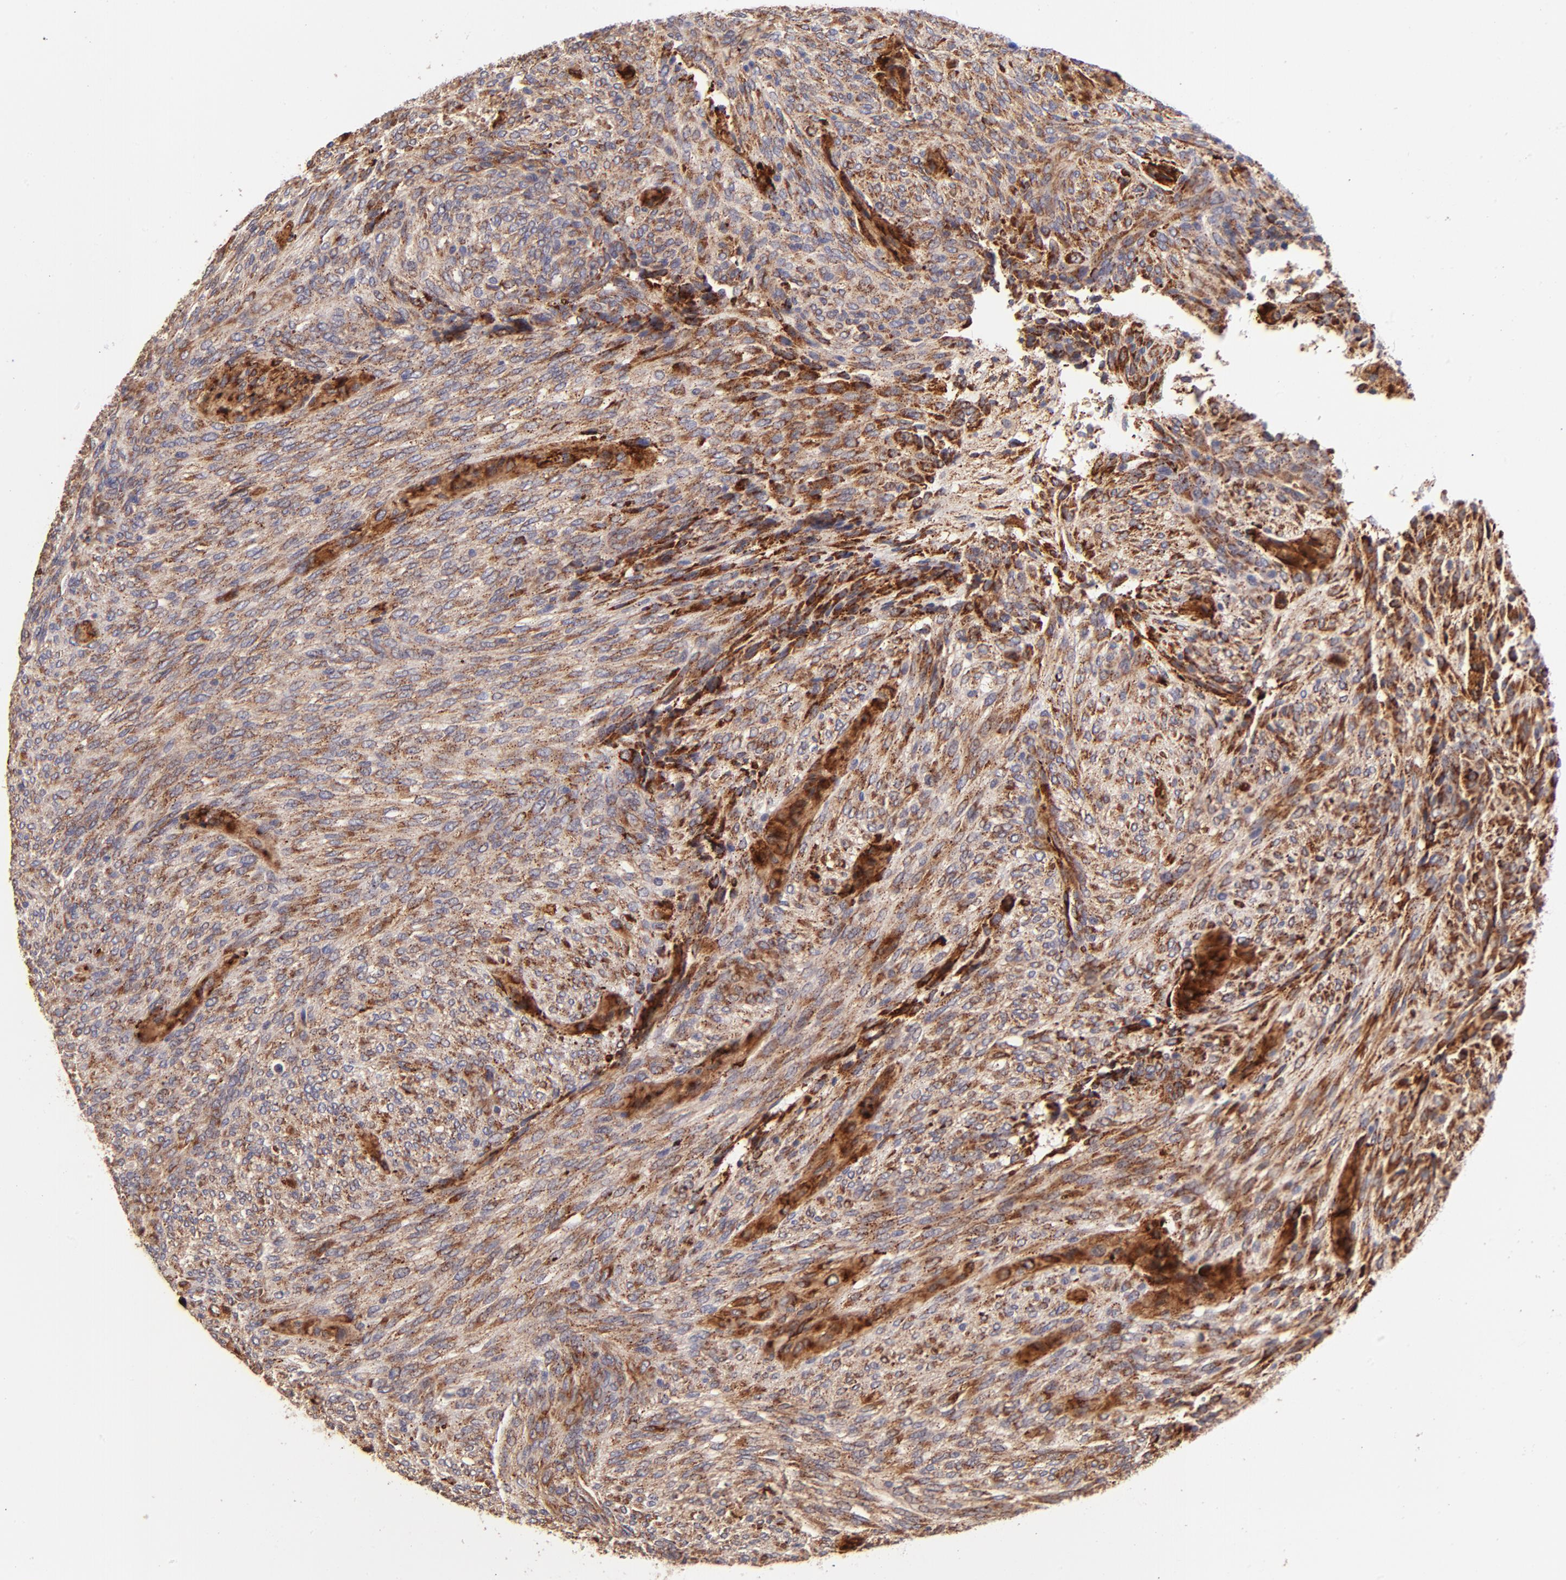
{"staining": {"intensity": "moderate", "quantity": ">75%", "location": "cytoplasmic/membranous"}, "tissue": "glioma", "cell_type": "Tumor cells", "image_type": "cancer", "snomed": [{"axis": "morphology", "description": "Glioma, malignant, High grade"}, {"axis": "topography", "description": "Cerebral cortex"}], "caption": "Immunohistochemical staining of malignant glioma (high-grade) exhibits medium levels of moderate cytoplasmic/membranous expression in about >75% of tumor cells.", "gene": "SPARC", "patient": {"sex": "female", "age": 55}}